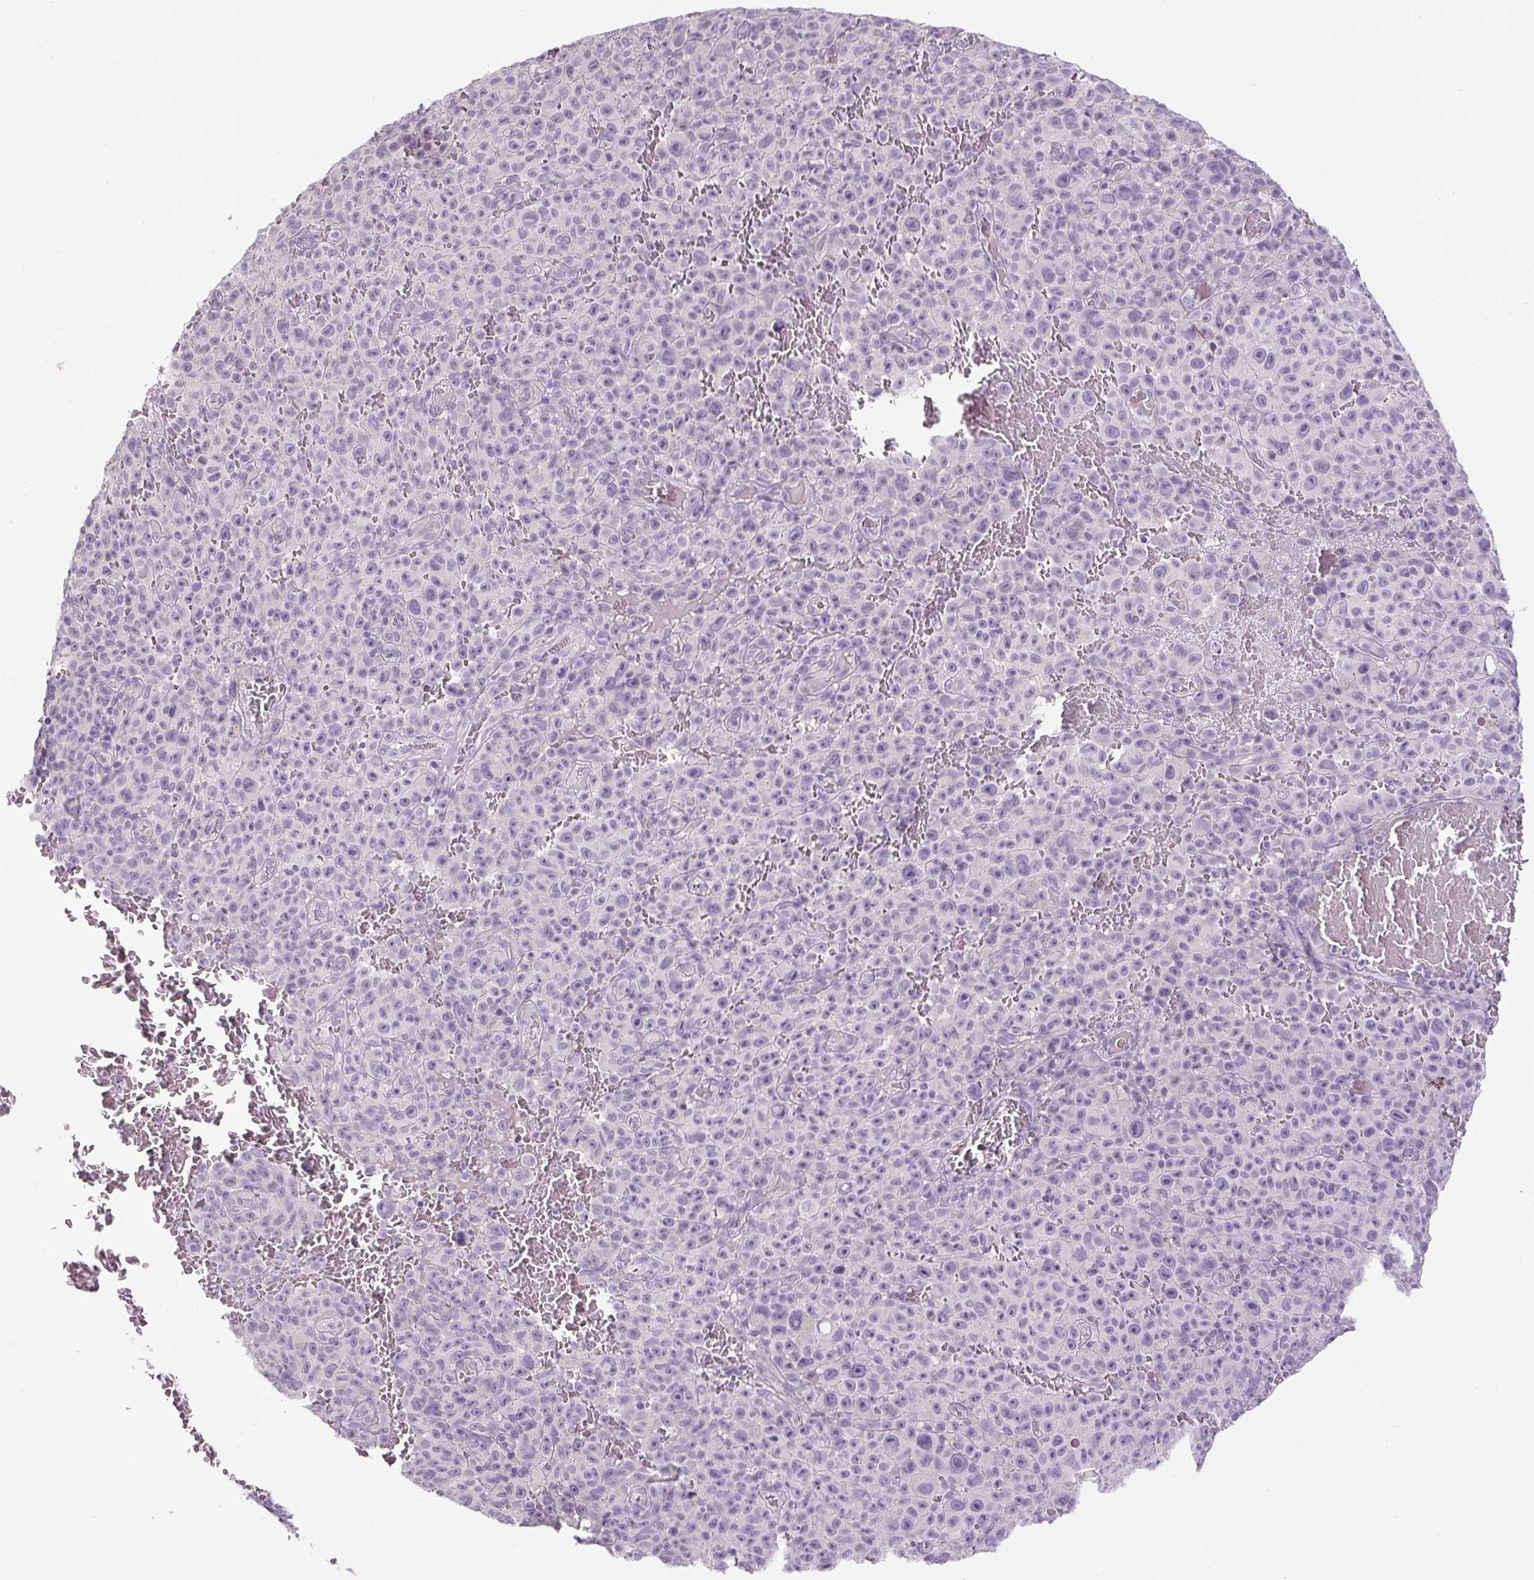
{"staining": {"intensity": "negative", "quantity": "none", "location": "none"}, "tissue": "melanoma", "cell_type": "Tumor cells", "image_type": "cancer", "snomed": [{"axis": "morphology", "description": "Malignant melanoma, NOS"}, {"axis": "topography", "description": "Skin"}], "caption": "Immunohistochemical staining of melanoma displays no significant positivity in tumor cells. The staining is performed using DAB (3,3'-diaminobenzidine) brown chromogen with nuclei counter-stained in using hematoxylin.", "gene": "FBN1", "patient": {"sex": "female", "age": 82}}